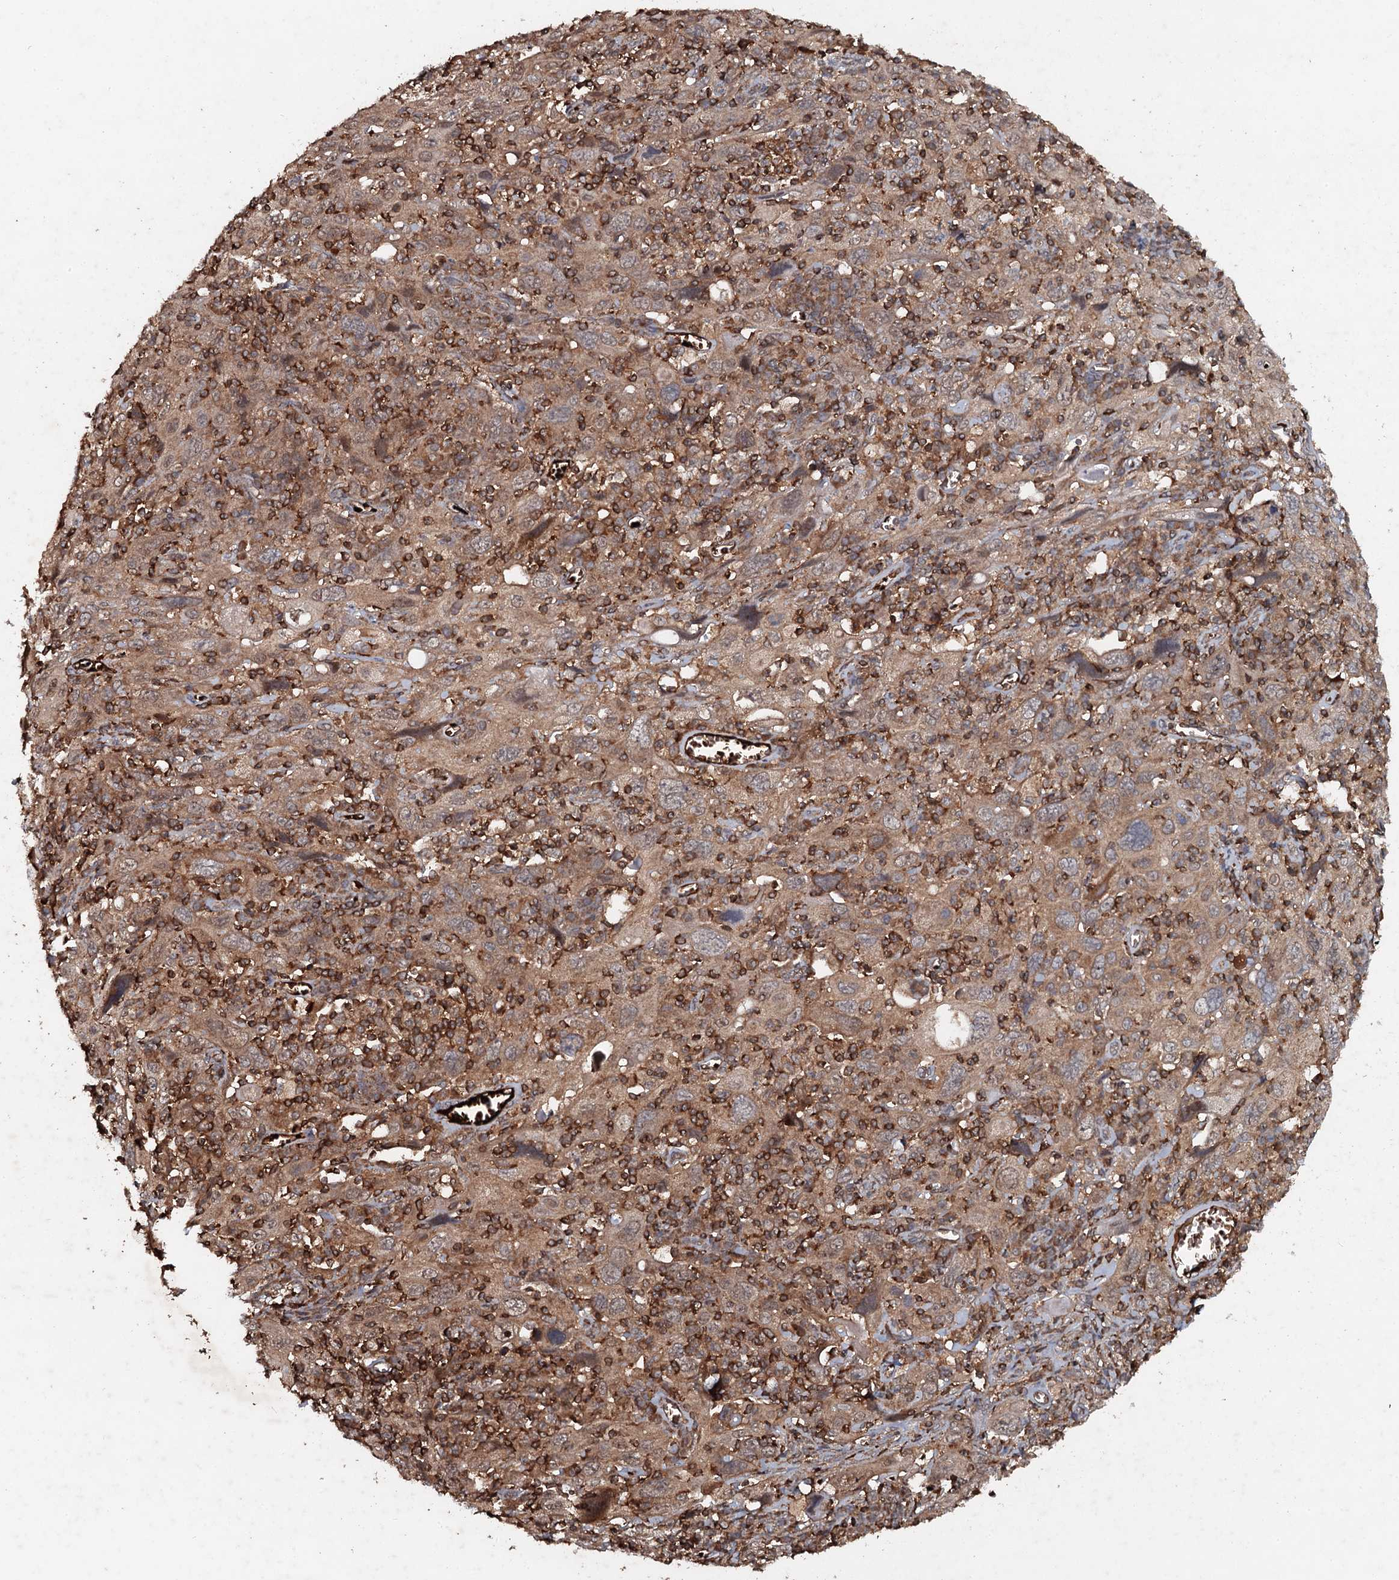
{"staining": {"intensity": "weak", "quantity": ">75%", "location": "cytoplasmic/membranous"}, "tissue": "cervical cancer", "cell_type": "Tumor cells", "image_type": "cancer", "snomed": [{"axis": "morphology", "description": "Squamous cell carcinoma, NOS"}, {"axis": "topography", "description": "Cervix"}], "caption": "High-magnification brightfield microscopy of cervical cancer (squamous cell carcinoma) stained with DAB (3,3'-diaminobenzidine) (brown) and counterstained with hematoxylin (blue). tumor cells exhibit weak cytoplasmic/membranous staining is appreciated in approximately>75% of cells. (brown staining indicates protein expression, while blue staining denotes nuclei).", "gene": "ADGRG3", "patient": {"sex": "female", "age": 46}}